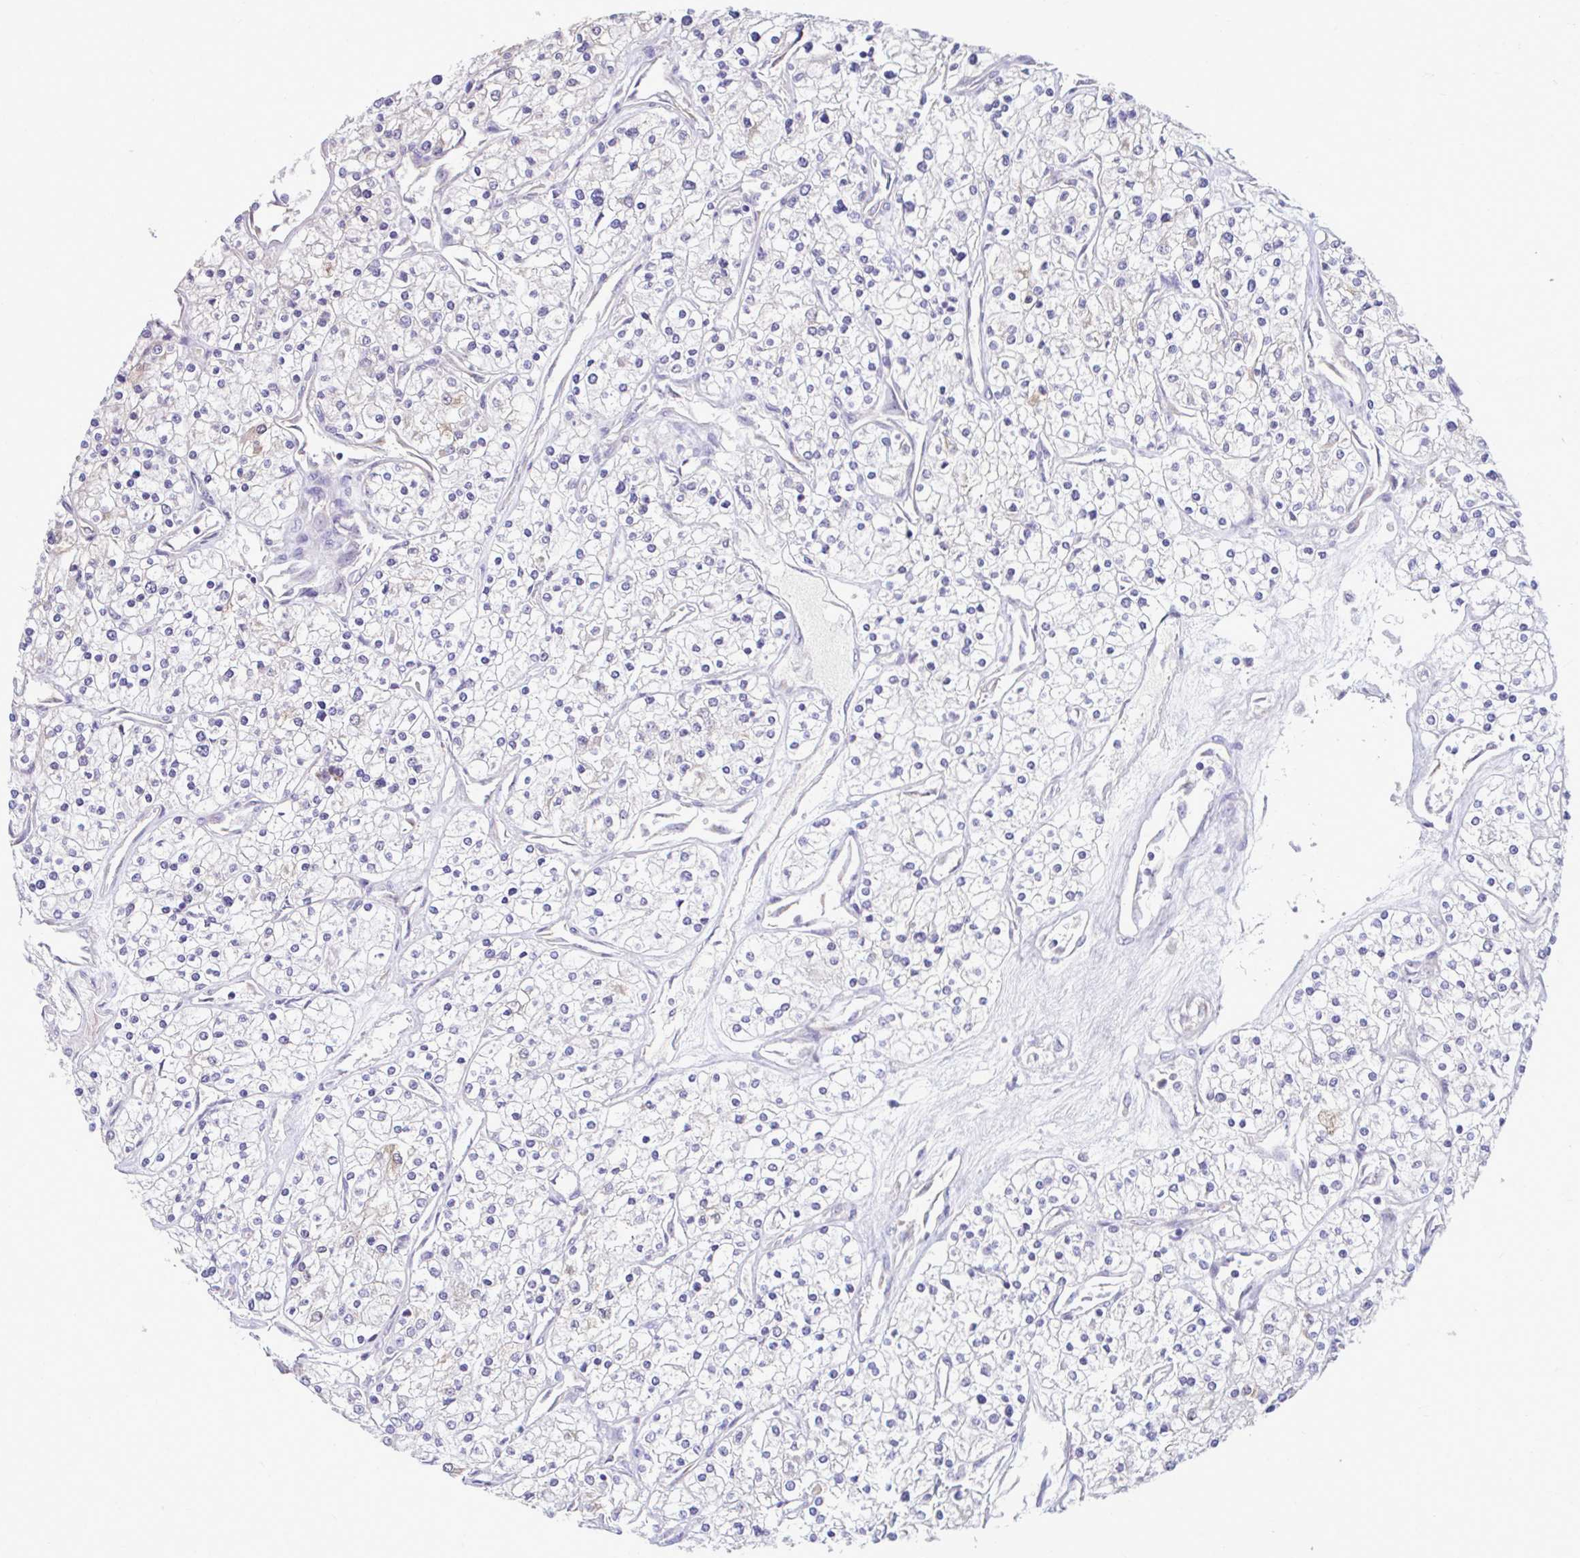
{"staining": {"intensity": "negative", "quantity": "none", "location": "none"}, "tissue": "renal cancer", "cell_type": "Tumor cells", "image_type": "cancer", "snomed": [{"axis": "morphology", "description": "Adenocarcinoma, NOS"}, {"axis": "topography", "description": "Kidney"}], "caption": "Immunohistochemistry image of neoplastic tissue: human renal cancer (adenocarcinoma) stained with DAB (3,3'-diaminobenzidine) reveals no significant protein expression in tumor cells.", "gene": "SARS2", "patient": {"sex": "male", "age": 80}}